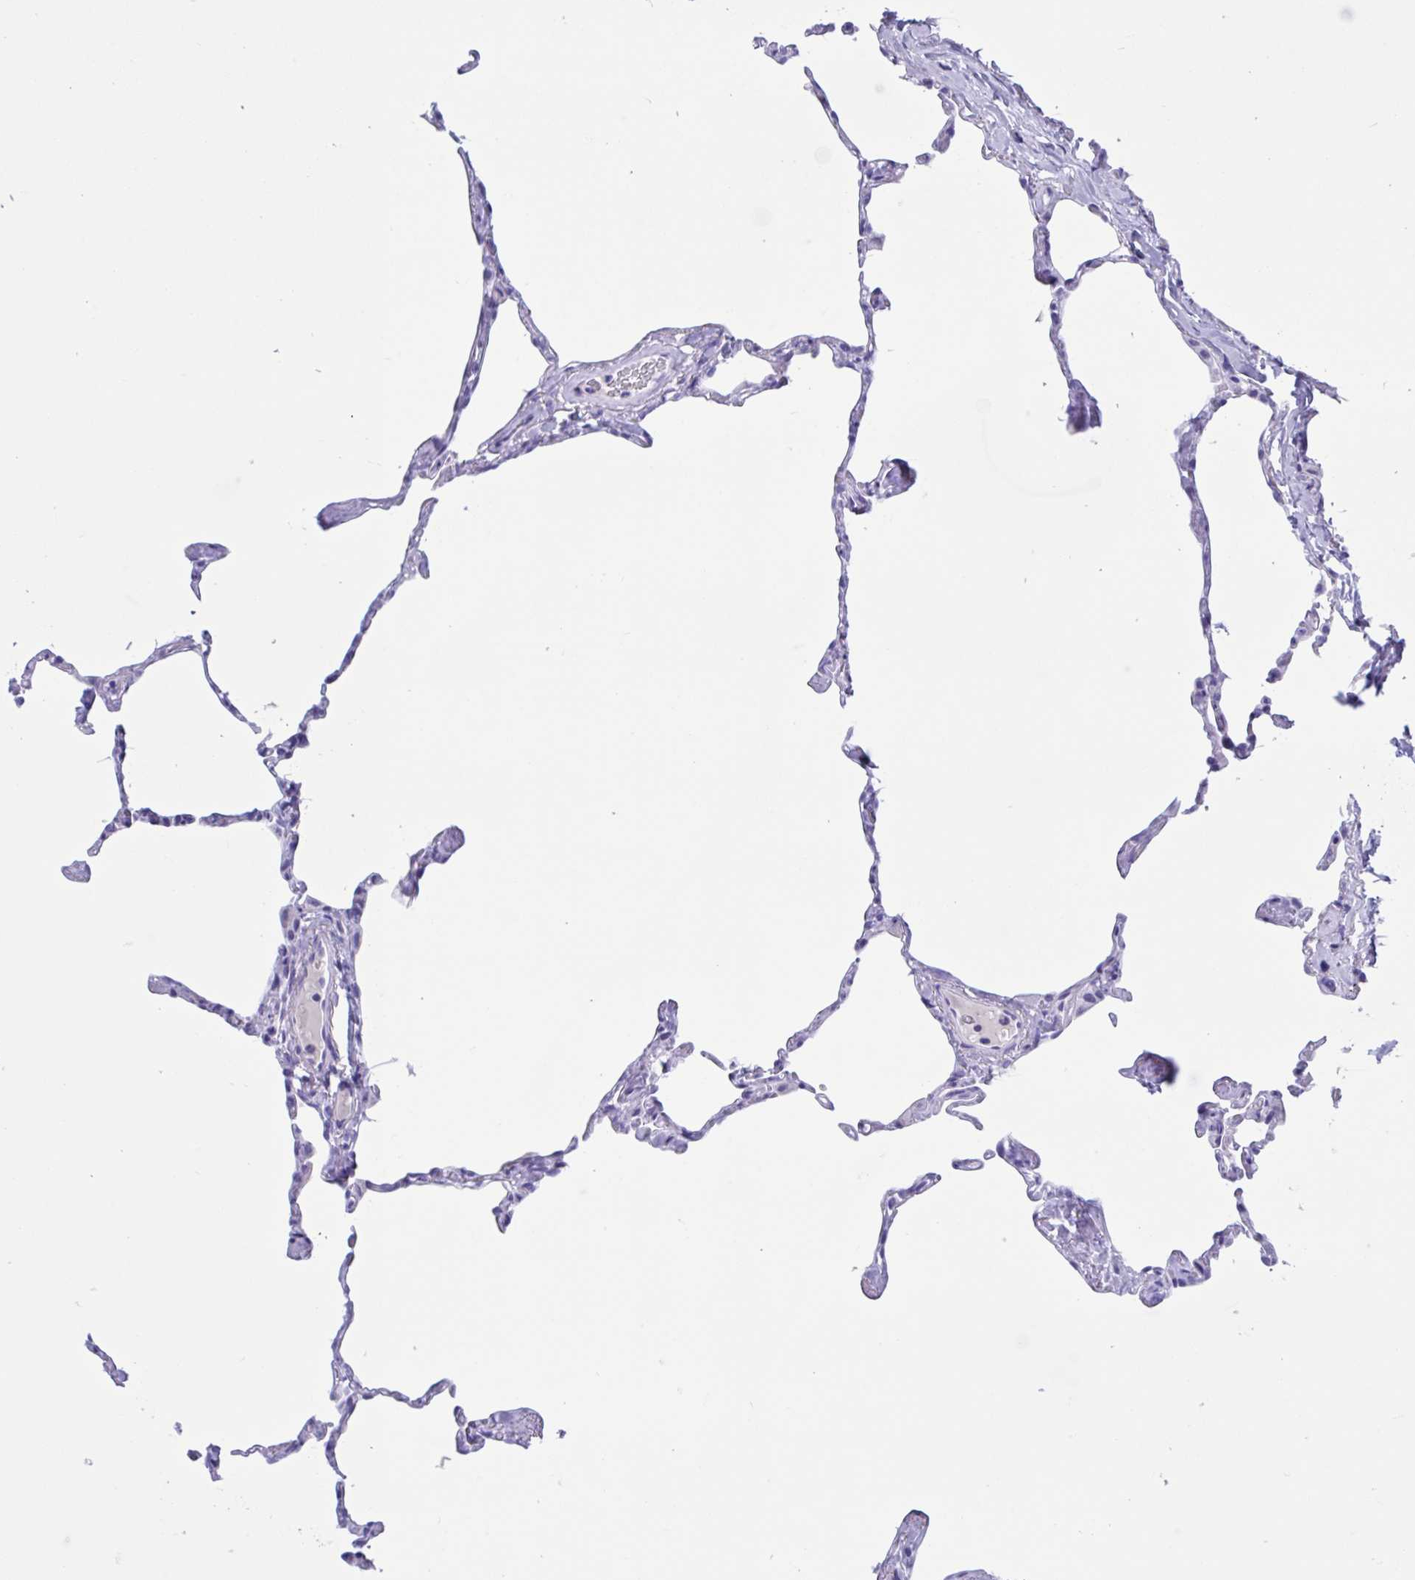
{"staining": {"intensity": "negative", "quantity": "none", "location": "none"}, "tissue": "lung", "cell_type": "Alveolar cells", "image_type": "normal", "snomed": [{"axis": "morphology", "description": "Normal tissue, NOS"}, {"axis": "topography", "description": "Lung"}], "caption": "The histopathology image shows no staining of alveolar cells in benign lung.", "gene": "TMEM35A", "patient": {"sex": "male", "age": 65}}